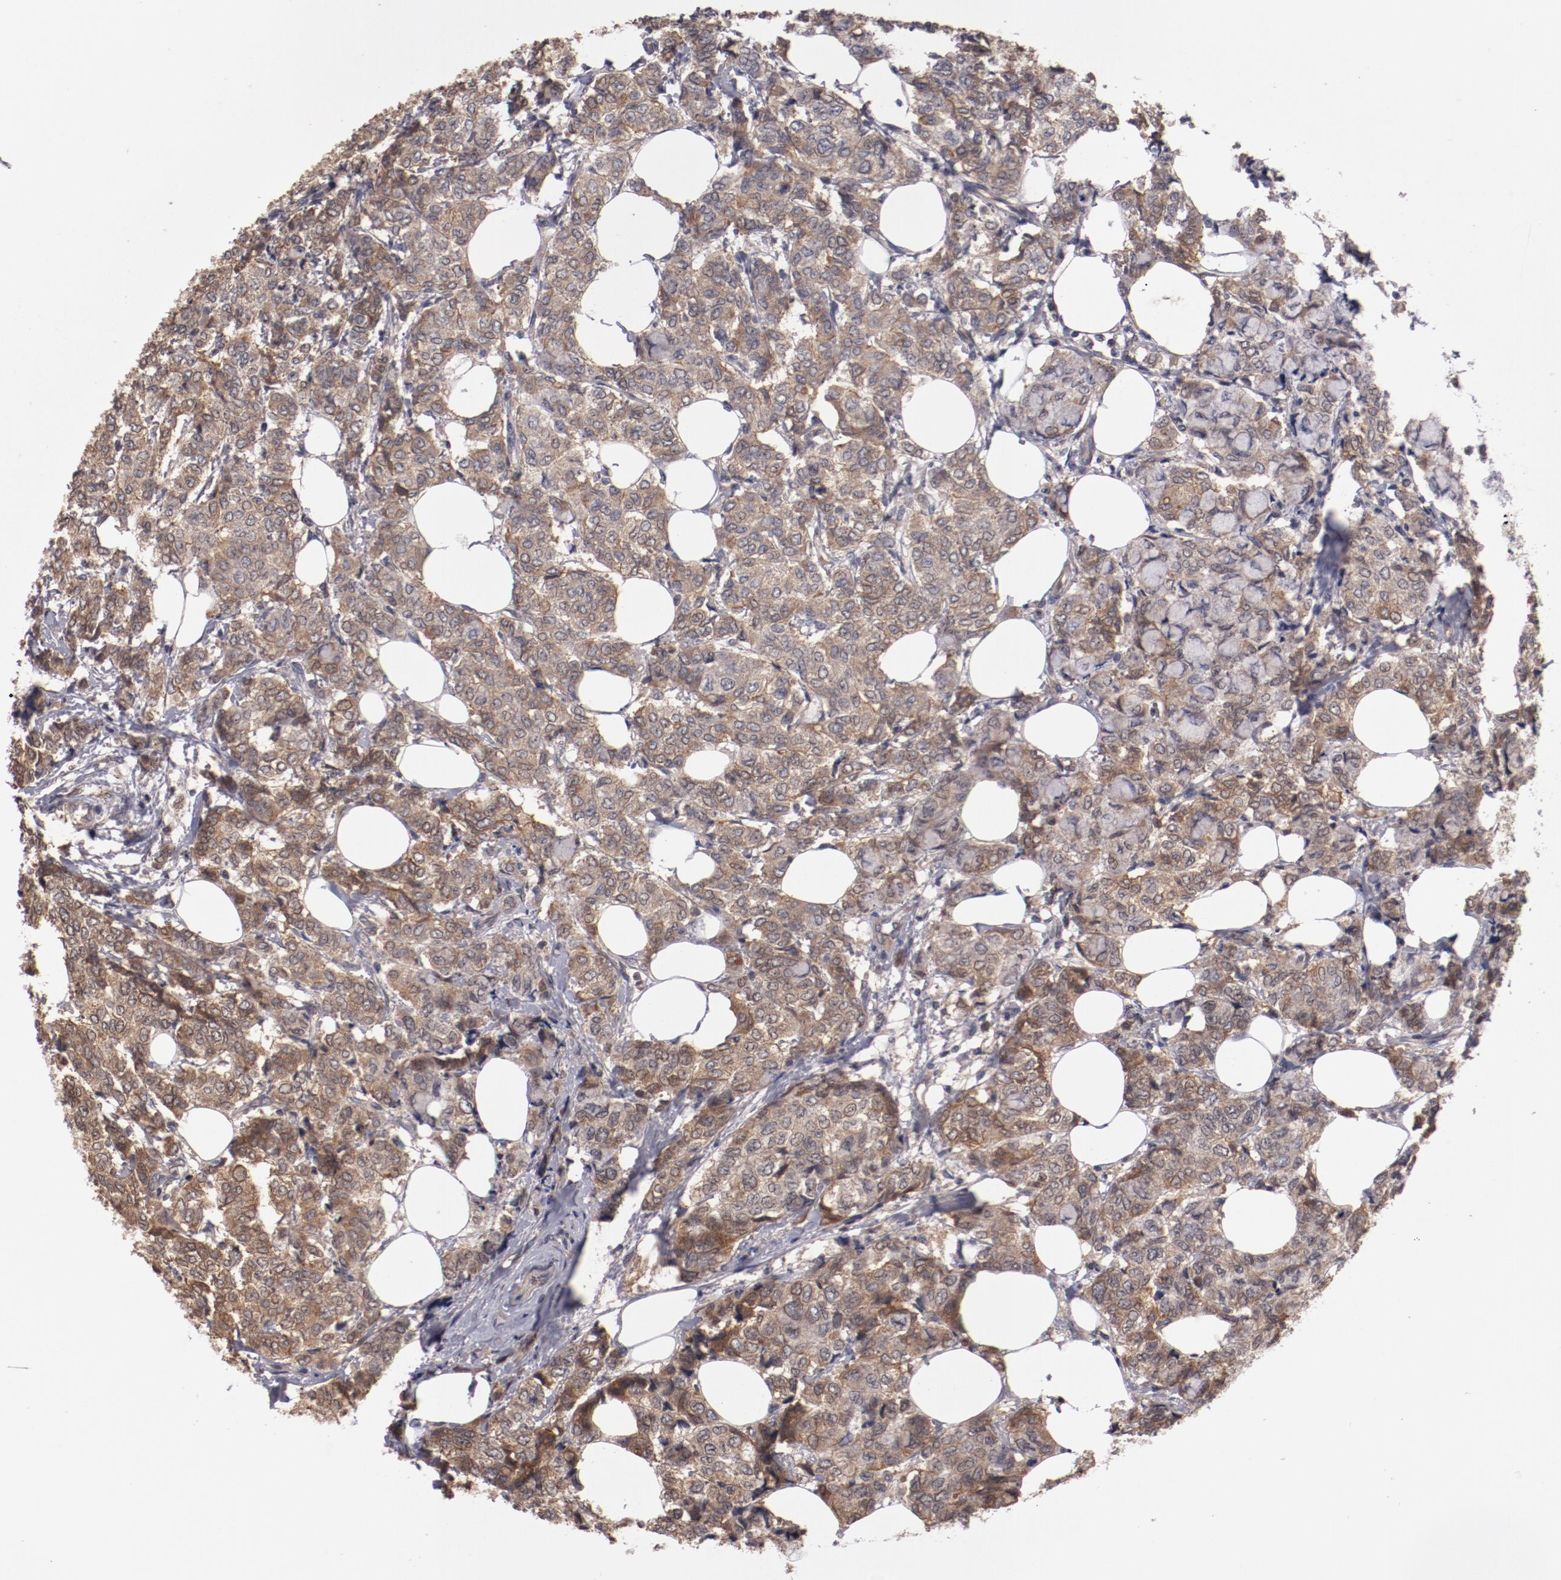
{"staining": {"intensity": "moderate", "quantity": ">75%", "location": "cytoplasmic/membranous"}, "tissue": "breast cancer", "cell_type": "Tumor cells", "image_type": "cancer", "snomed": [{"axis": "morphology", "description": "Lobular carcinoma"}, {"axis": "topography", "description": "Breast"}], "caption": "Breast lobular carcinoma tissue reveals moderate cytoplasmic/membranous positivity in approximately >75% of tumor cells", "gene": "SERPINA7", "patient": {"sex": "female", "age": 60}}